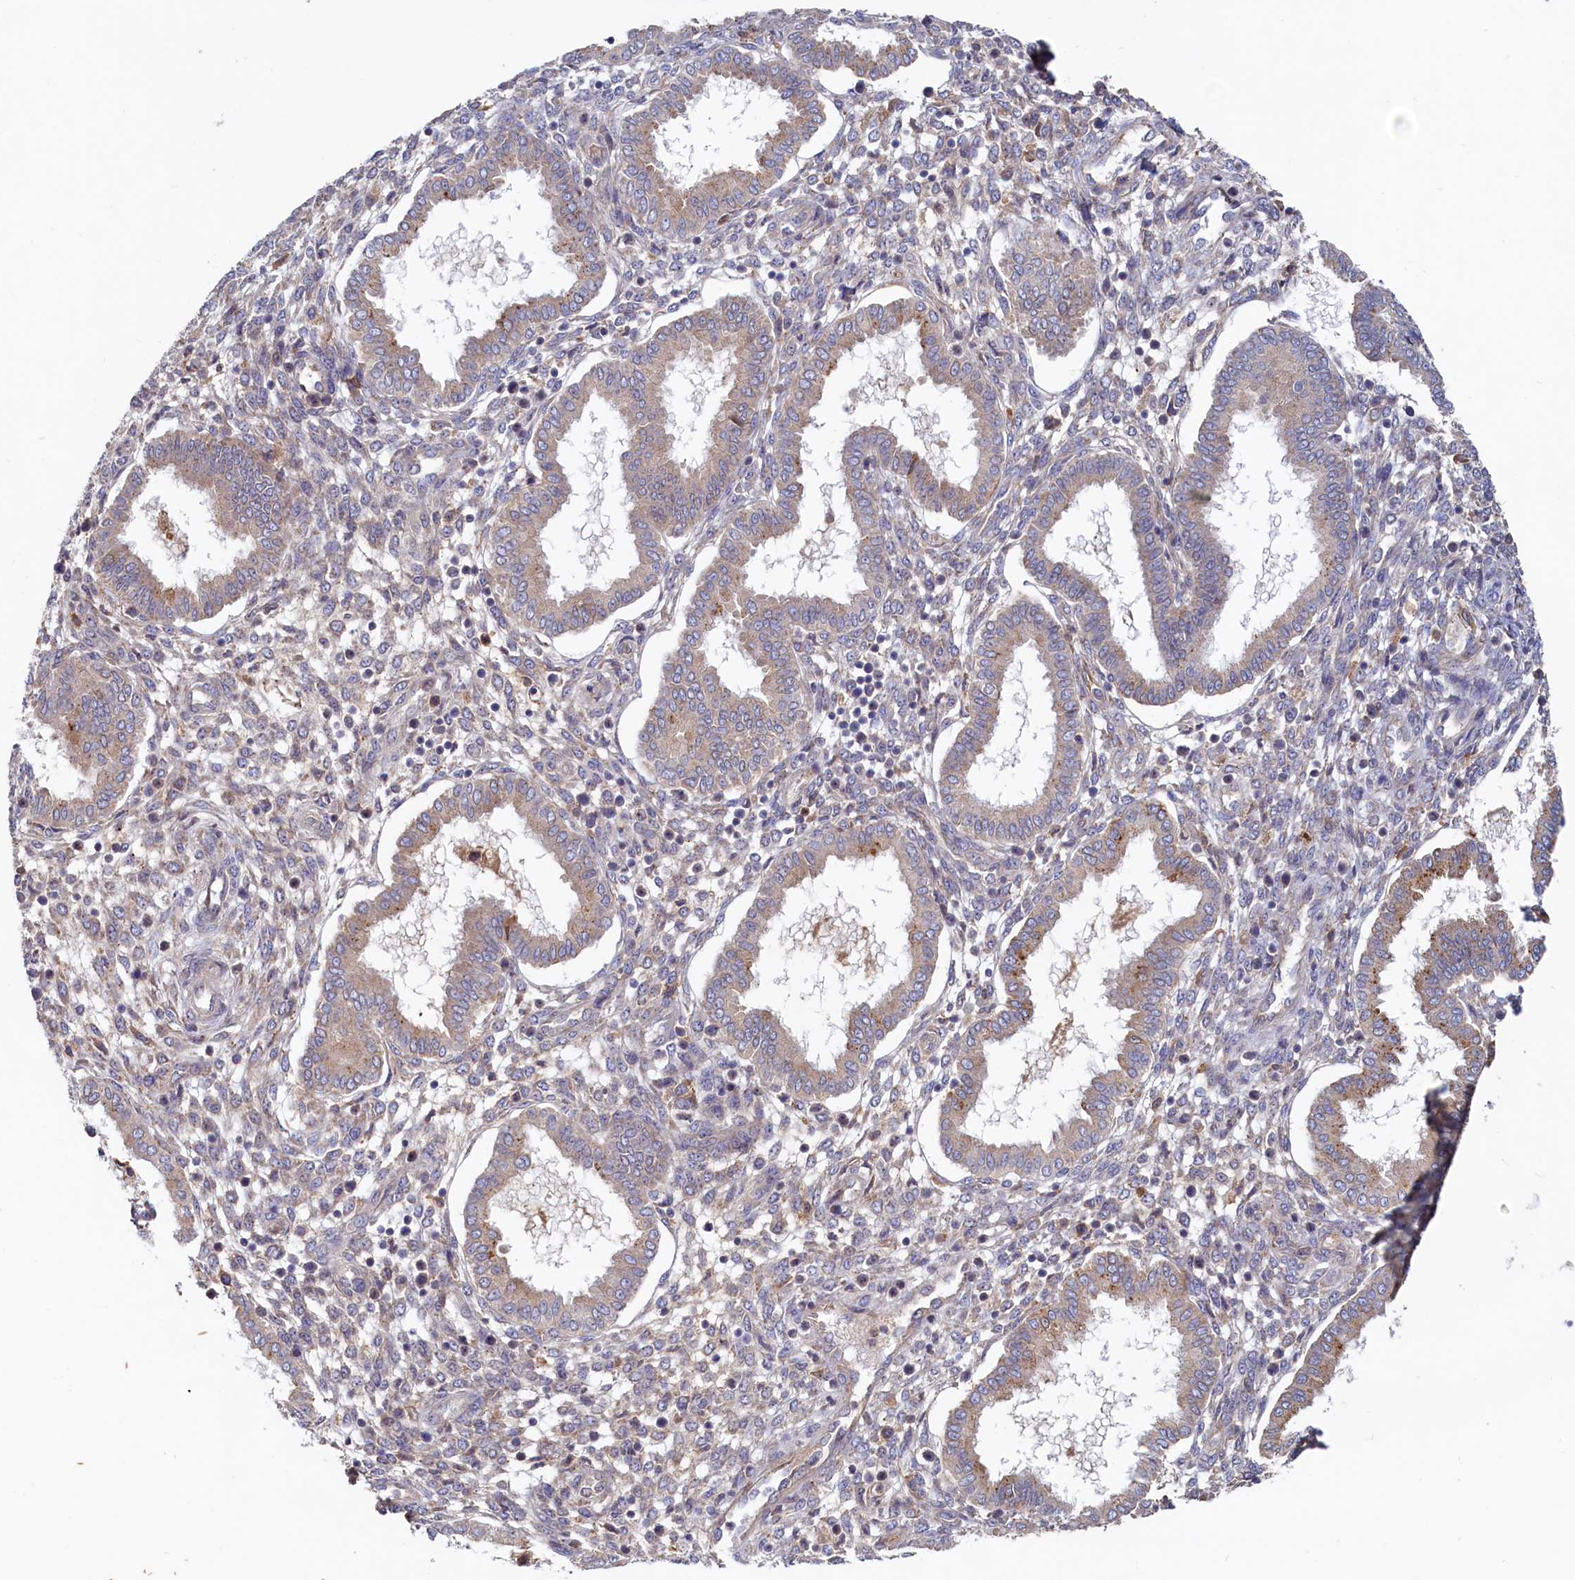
{"staining": {"intensity": "moderate", "quantity": "<25%", "location": "cytoplasmic/membranous"}, "tissue": "endometrium", "cell_type": "Cells in endometrial stroma", "image_type": "normal", "snomed": [{"axis": "morphology", "description": "Normal tissue, NOS"}, {"axis": "topography", "description": "Endometrium"}], "caption": "DAB (3,3'-diaminobenzidine) immunohistochemical staining of normal human endometrium displays moderate cytoplasmic/membranous protein expression in about <25% of cells in endometrial stroma.", "gene": "RGS7BP", "patient": {"sex": "female", "age": 24}}